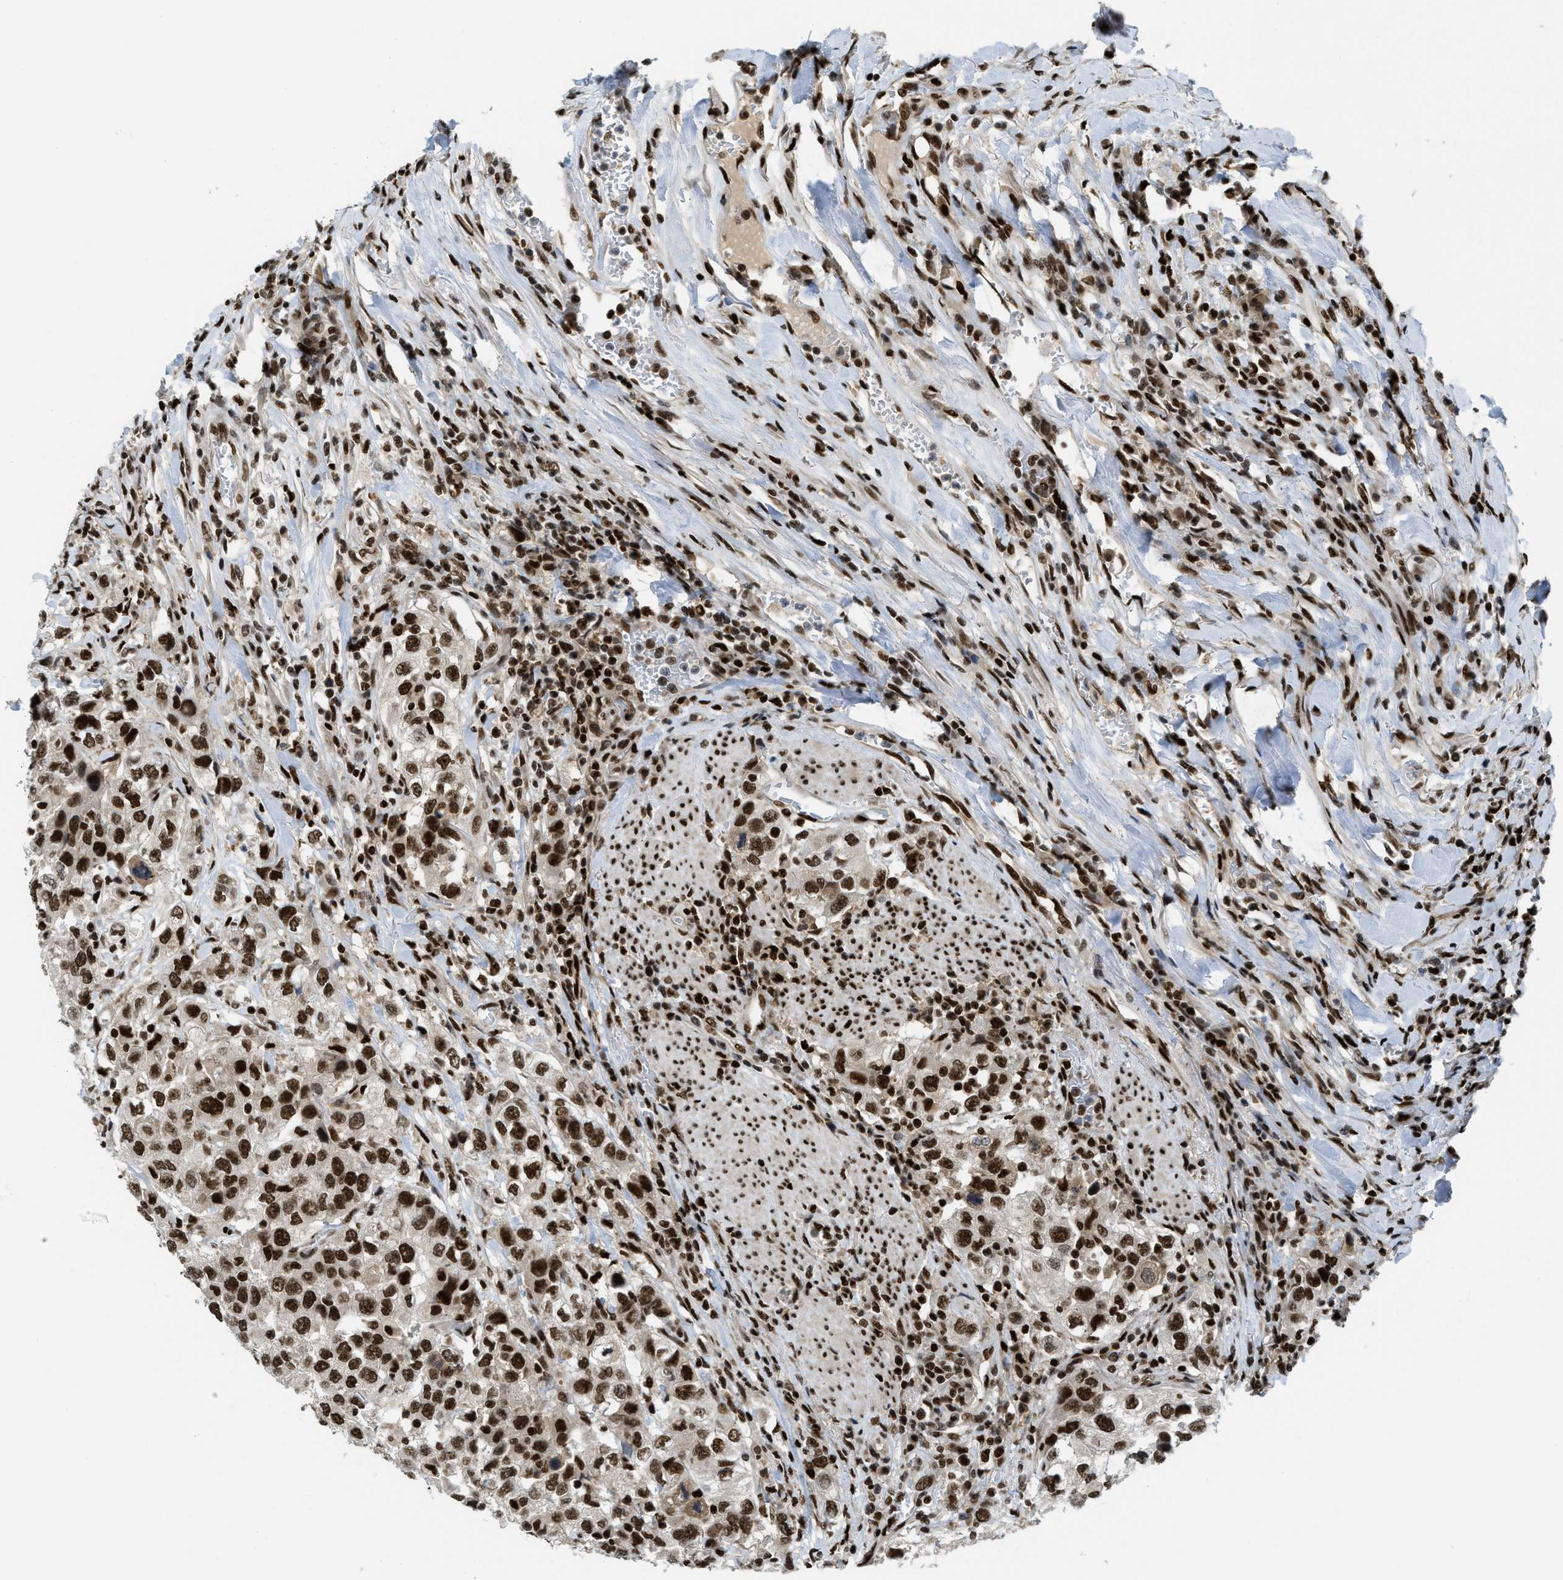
{"staining": {"intensity": "strong", "quantity": ">75%", "location": "nuclear"}, "tissue": "urothelial cancer", "cell_type": "Tumor cells", "image_type": "cancer", "snomed": [{"axis": "morphology", "description": "Urothelial carcinoma, High grade"}, {"axis": "topography", "description": "Urinary bladder"}], "caption": "A histopathology image of human urothelial cancer stained for a protein displays strong nuclear brown staining in tumor cells.", "gene": "RFX5", "patient": {"sex": "female", "age": 80}}